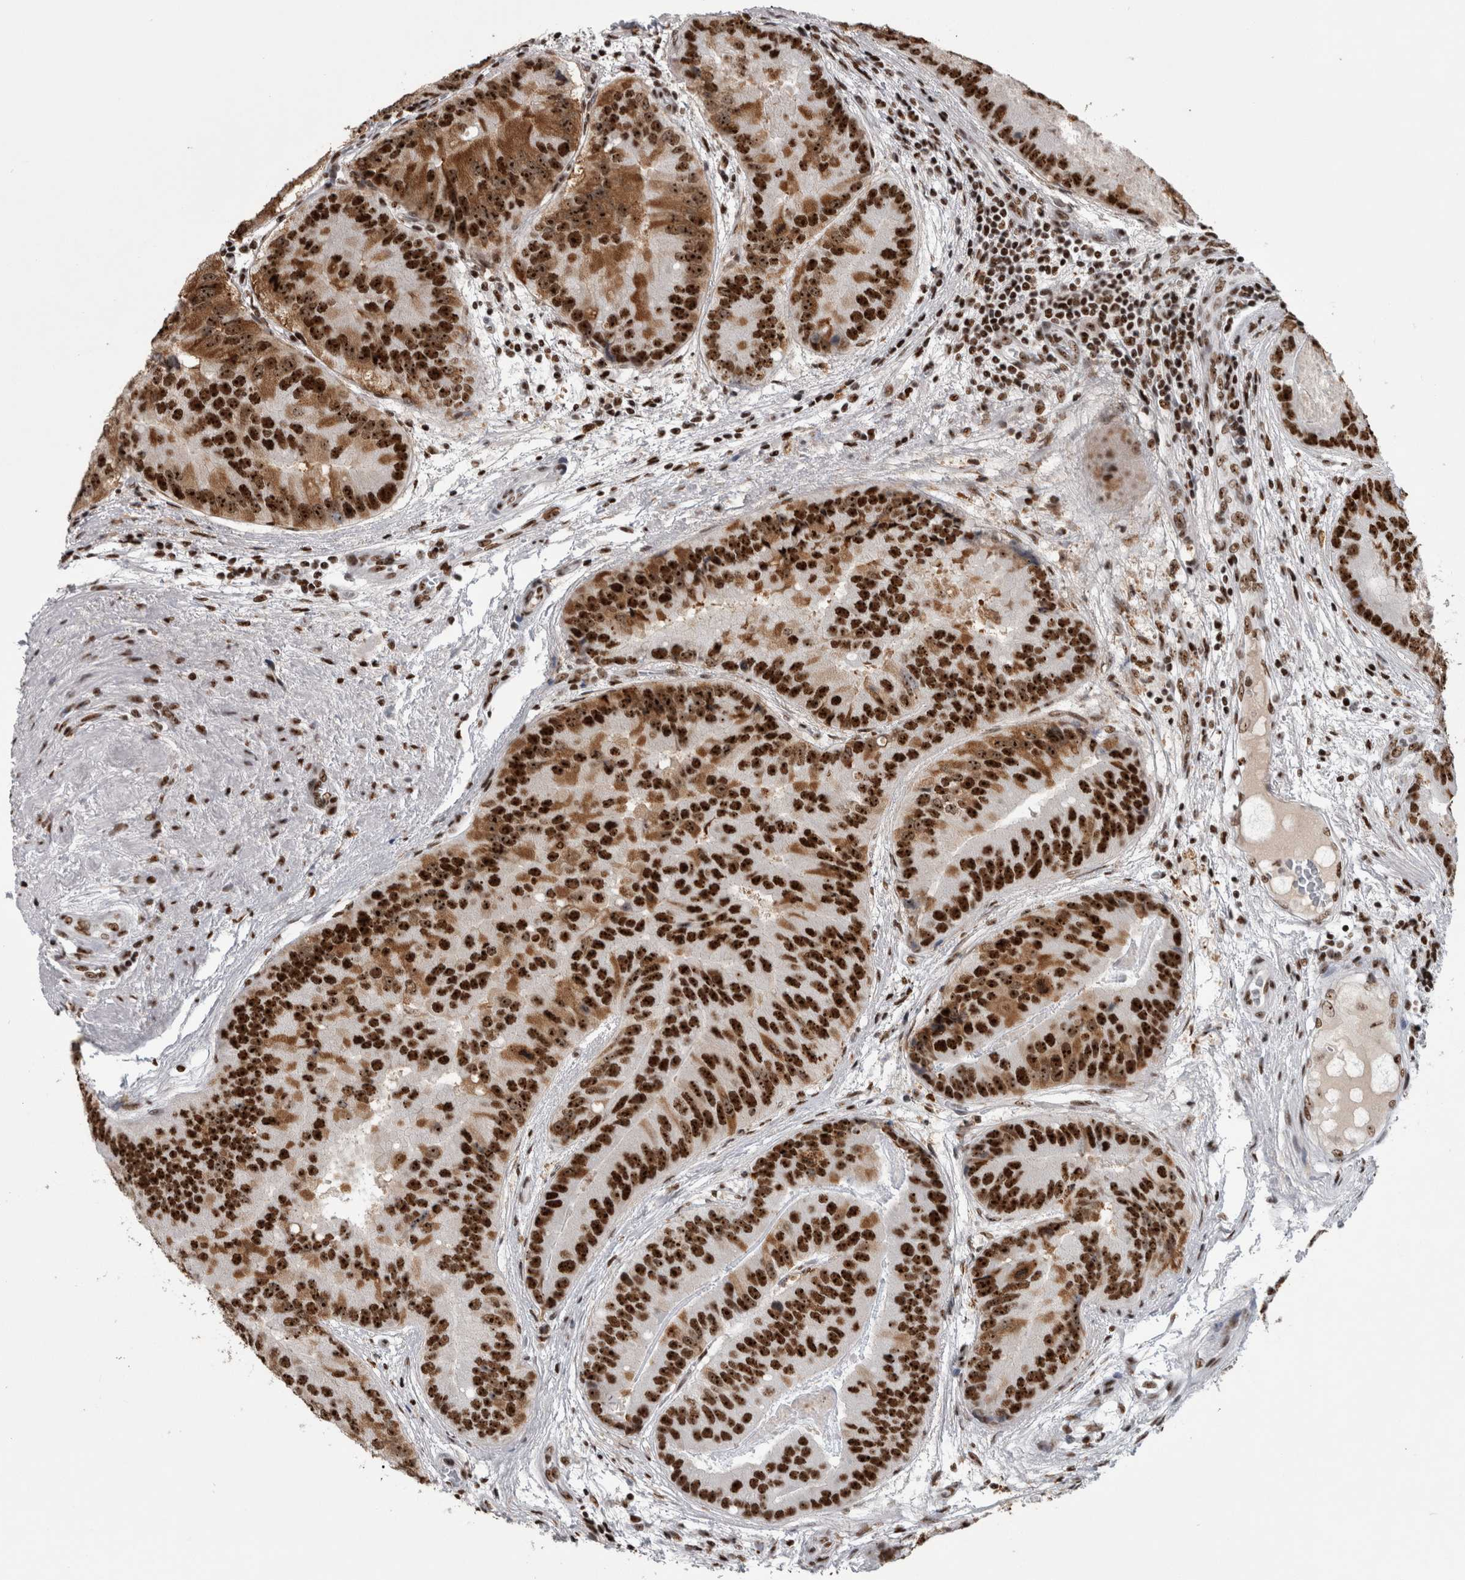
{"staining": {"intensity": "strong", "quantity": ">75%", "location": "cytoplasmic/membranous,nuclear"}, "tissue": "prostate cancer", "cell_type": "Tumor cells", "image_type": "cancer", "snomed": [{"axis": "morphology", "description": "Adenocarcinoma, High grade"}, {"axis": "topography", "description": "Prostate"}], "caption": "Prostate cancer (adenocarcinoma (high-grade)) tissue shows strong cytoplasmic/membranous and nuclear staining in approximately >75% of tumor cells, visualized by immunohistochemistry.", "gene": "NCL", "patient": {"sex": "male", "age": 70}}